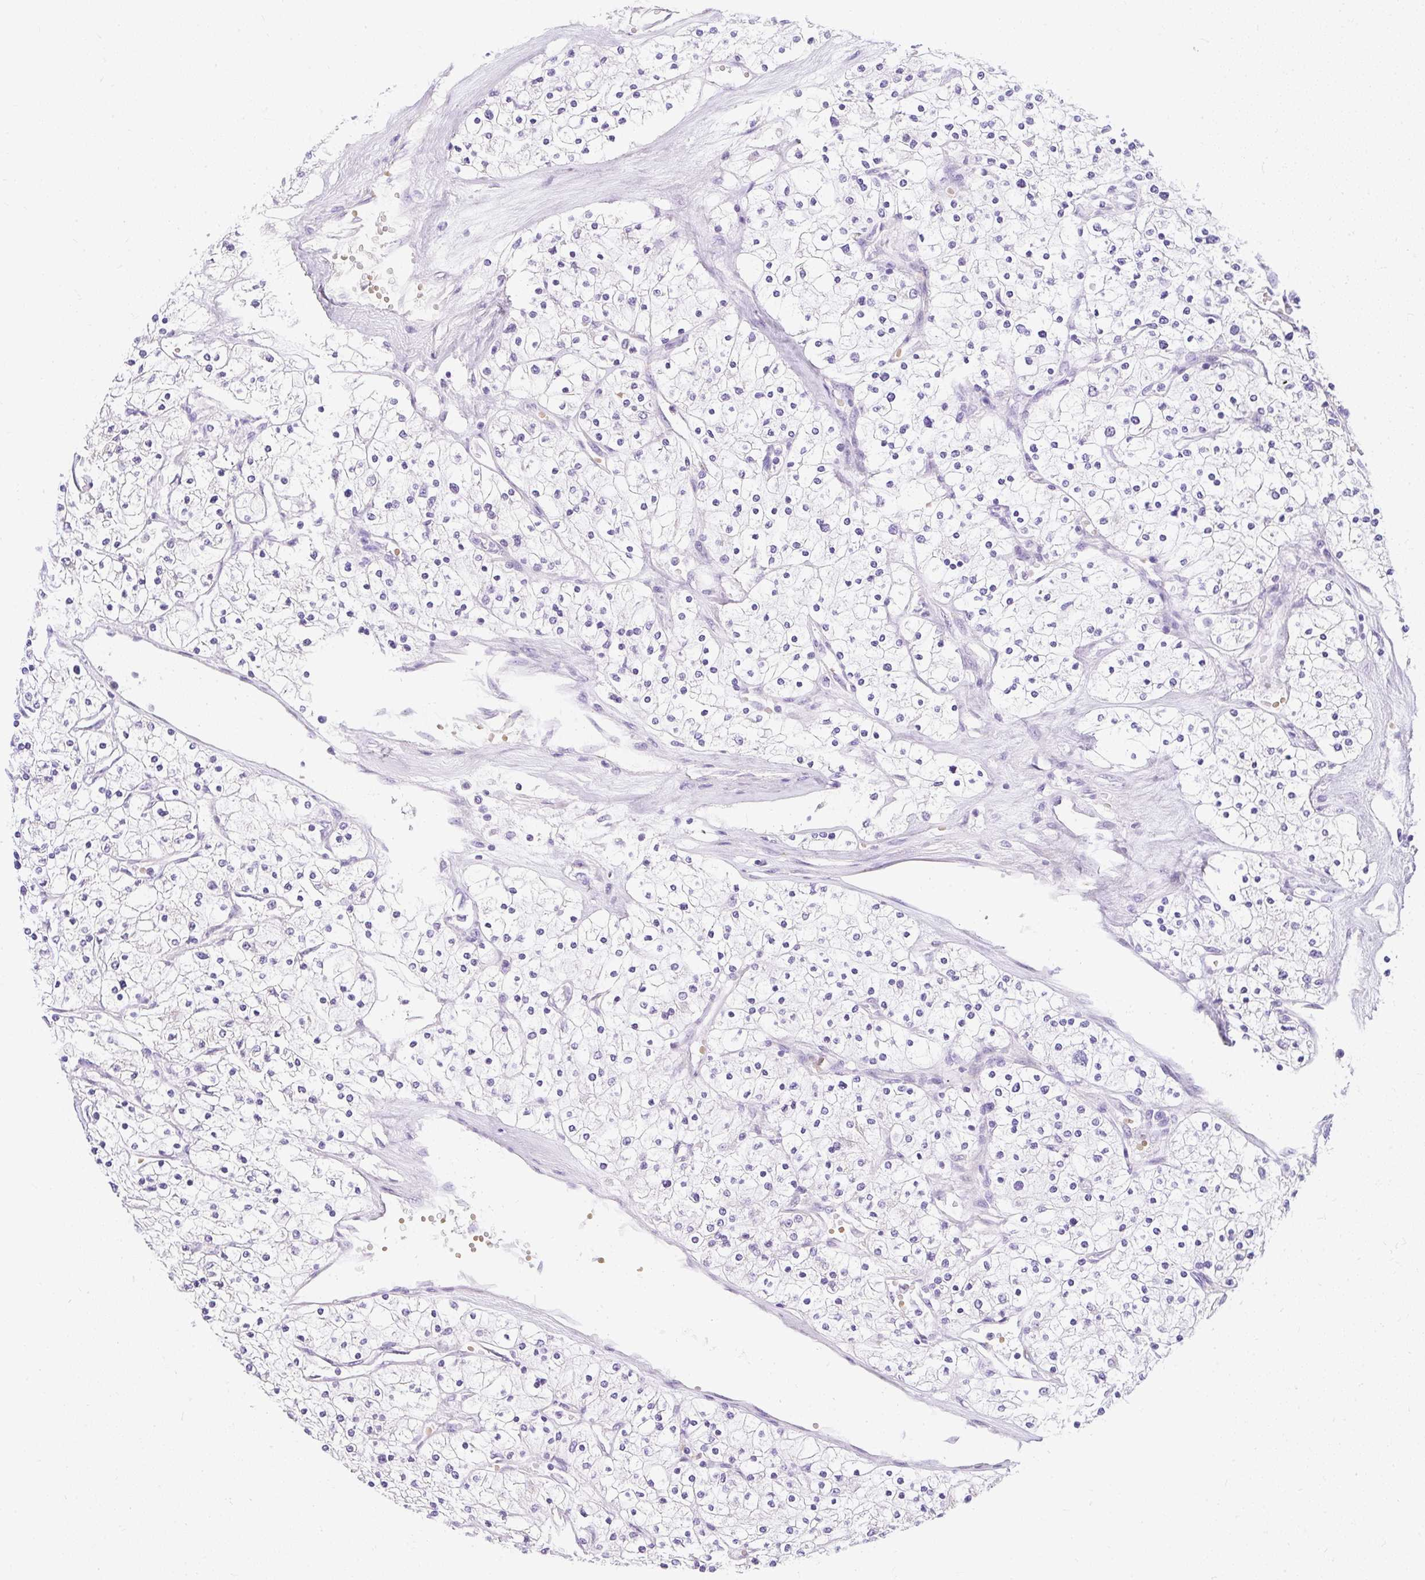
{"staining": {"intensity": "negative", "quantity": "none", "location": "none"}, "tissue": "renal cancer", "cell_type": "Tumor cells", "image_type": "cancer", "snomed": [{"axis": "morphology", "description": "Adenocarcinoma, NOS"}, {"axis": "topography", "description": "Kidney"}], "caption": "Image shows no significant protein positivity in tumor cells of renal adenocarcinoma. Nuclei are stained in blue.", "gene": "DTX4", "patient": {"sex": "male", "age": 80}}